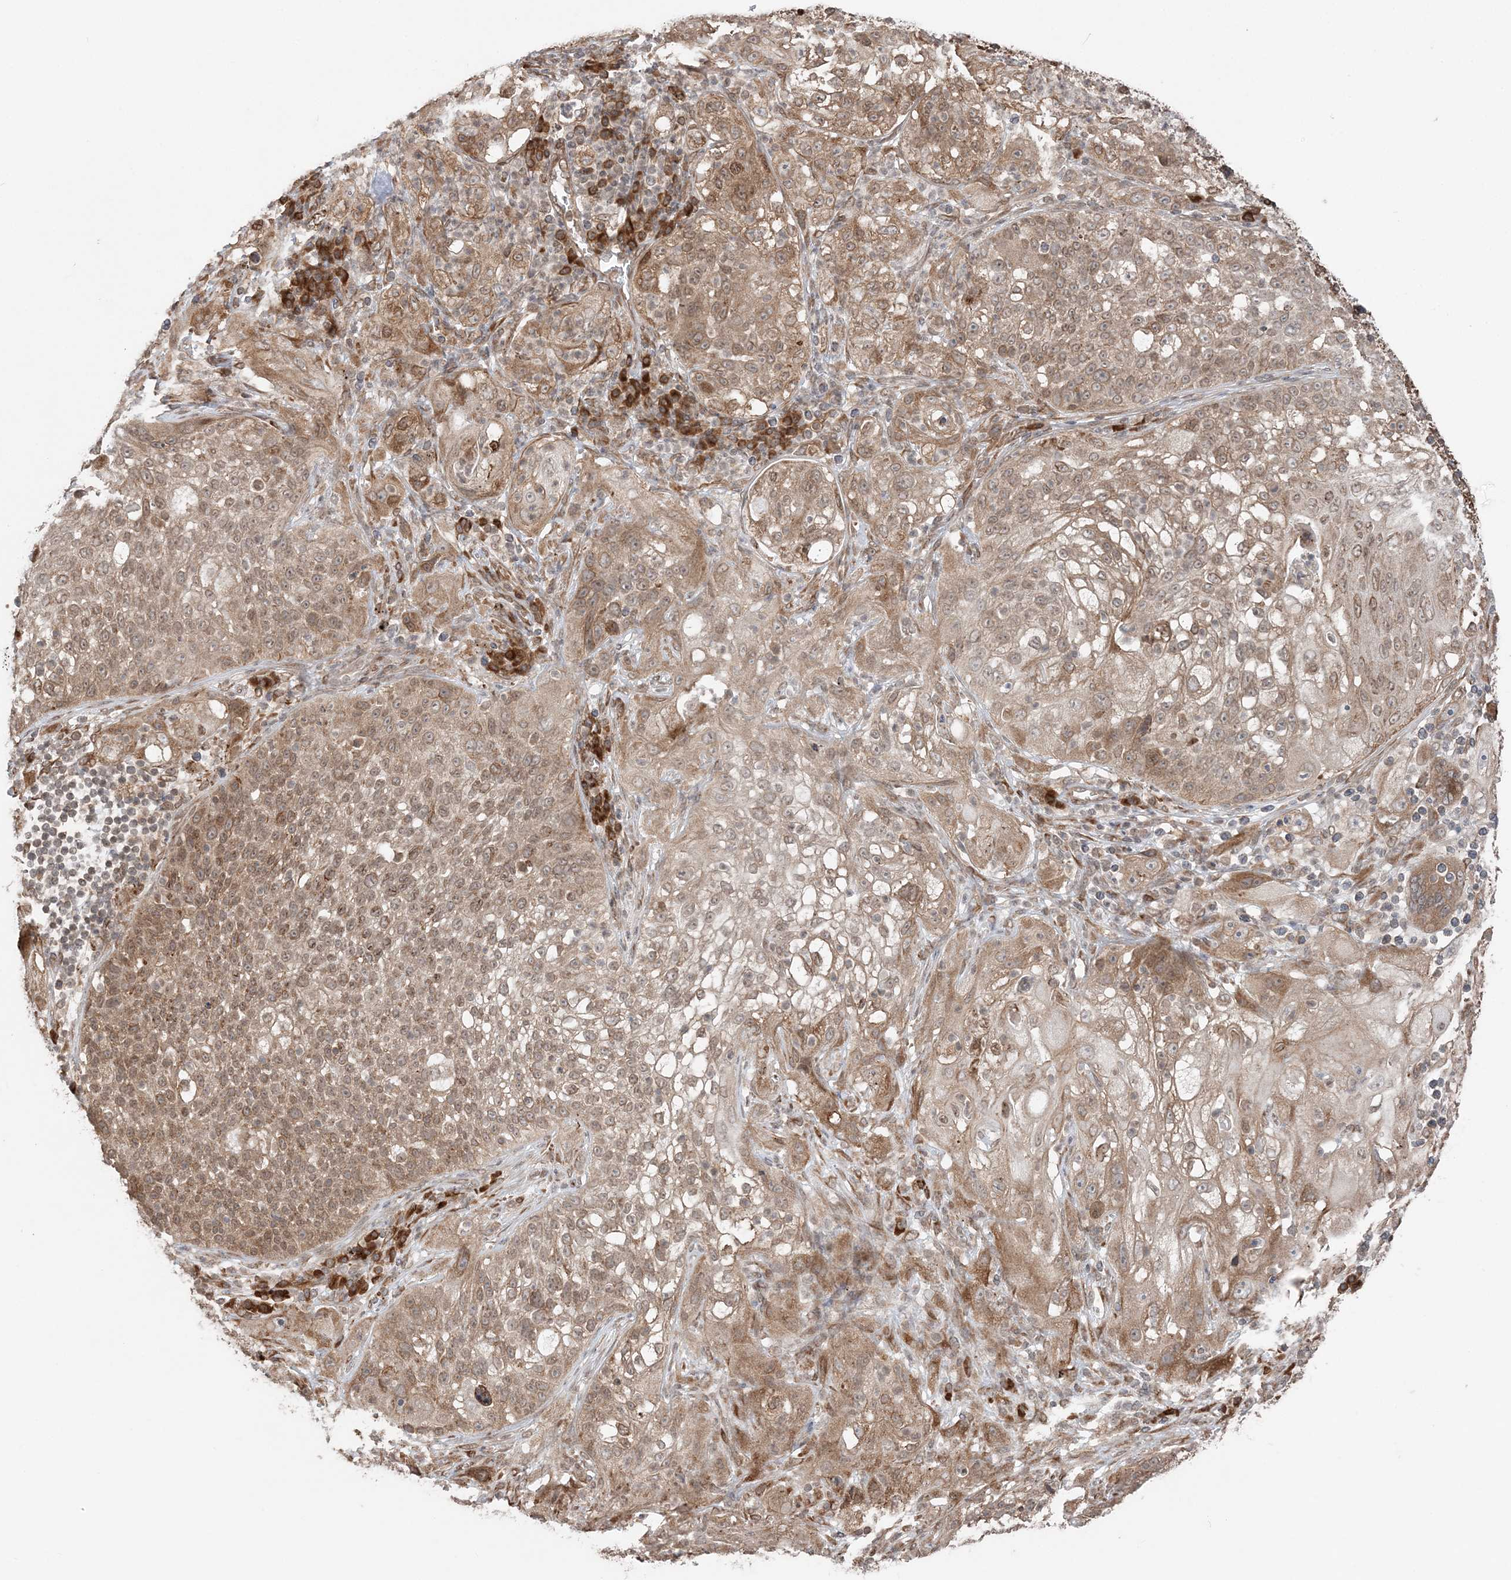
{"staining": {"intensity": "moderate", "quantity": ">75%", "location": "cytoplasmic/membranous"}, "tissue": "lung cancer", "cell_type": "Tumor cells", "image_type": "cancer", "snomed": [{"axis": "morphology", "description": "Inflammation, NOS"}, {"axis": "morphology", "description": "Squamous cell carcinoma, NOS"}, {"axis": "topography", "description": "Lymph node"}, {"axis": "topography", "description": "Soft tissue"}, {"axis": "topography", "description": "Lung"}], "caption": "Lung cancer (squamous cell carcinoma) stained with a brown dye displays moderate cytoplasmic/membranous positive staining in approximately >75% of tumor cells.", "gene": "TMED10", "patient": {"sex": "male", "age": 66}}